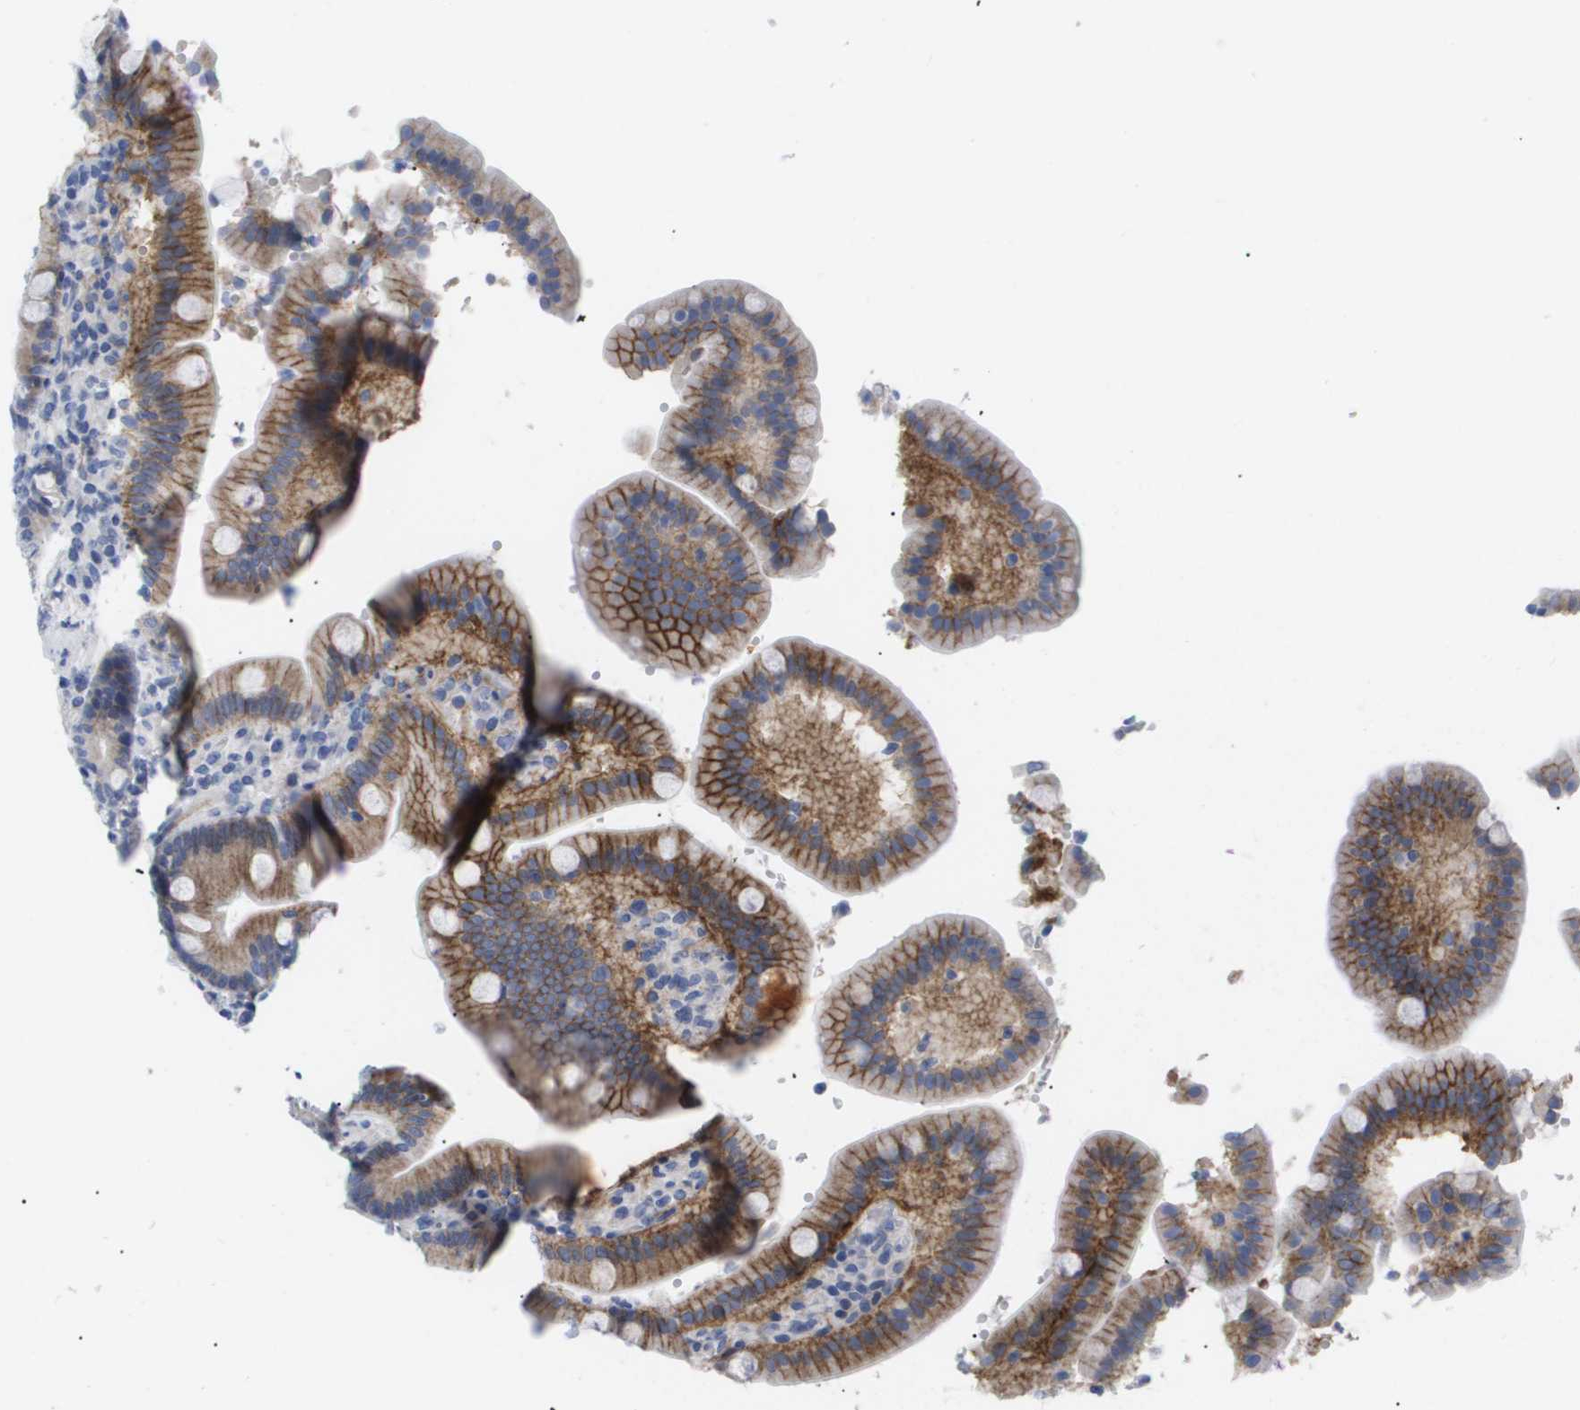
{"staining": {"intensity": "moderate", "quantity": "25%-75%", "location": "cytoplasmic/membranous"}, "tissue": "duodenum", "cell_type": "Glandular cells", "image_type": "normal", "snomed": [{"axis": "morphology", "description": "Normal tissue, NOS"}, {"axis": "topography", "description": "Small intestine, NOS"}], "caption": "Immunohistochemical staining of normal duodenum reveals moderate cytoplasmic/membranous protein expression in about 25%-75% of glandular cells.", "gene": "CAV3", "patient": {"sex": "female", "age": 71}}